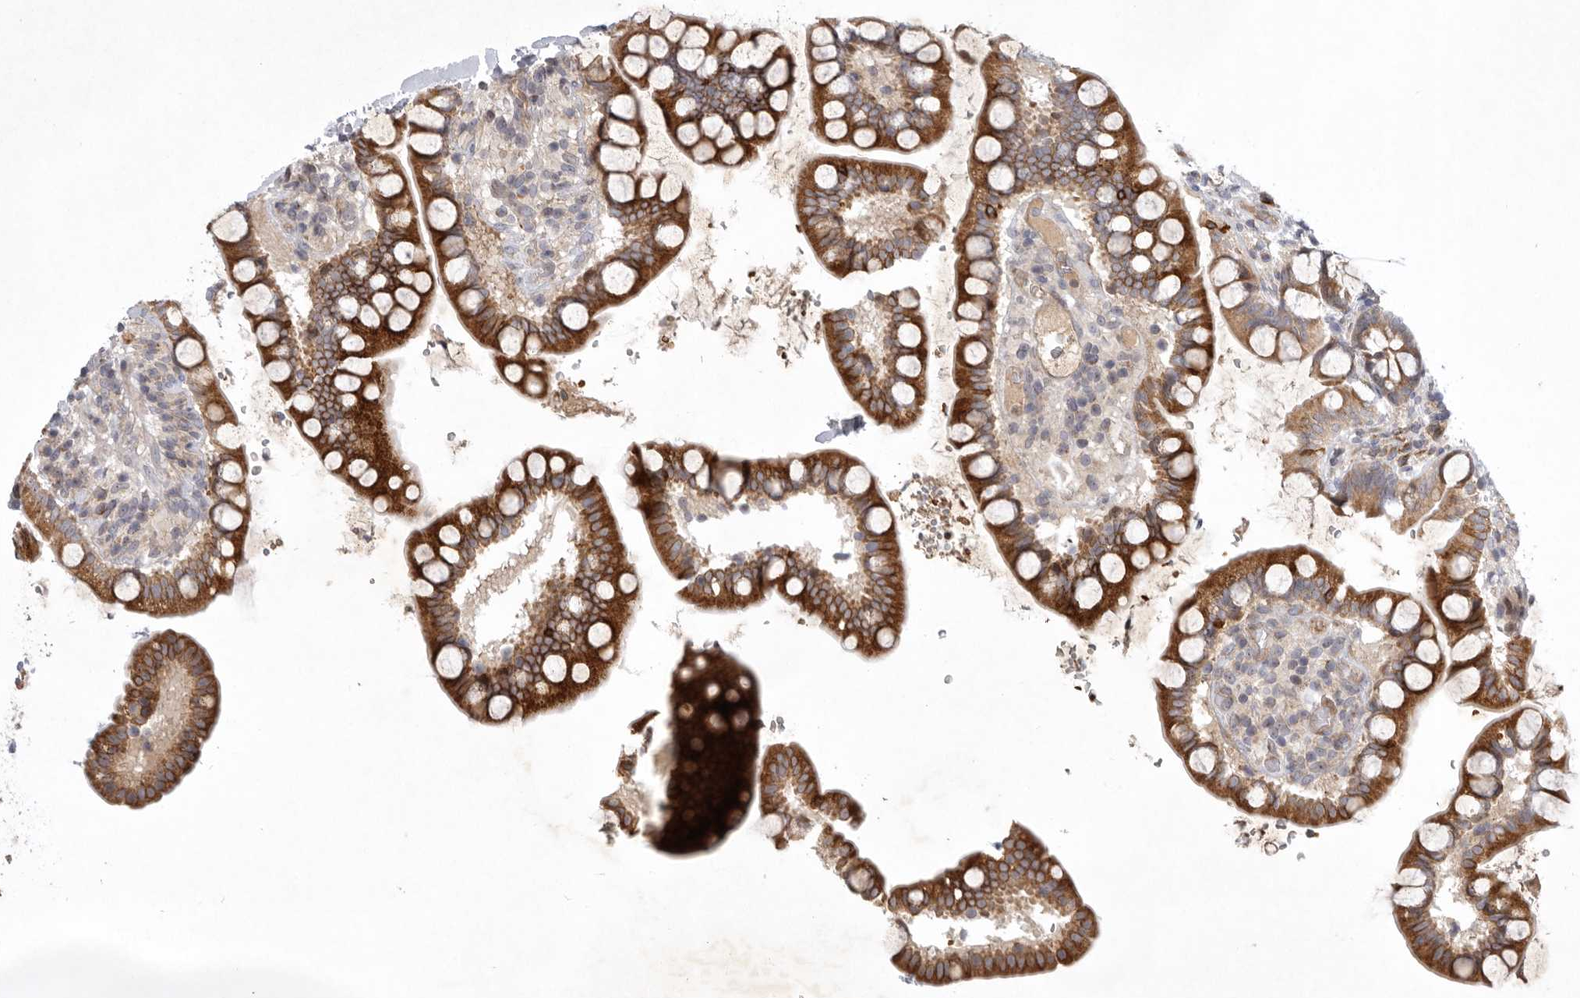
{"staining": {"intensity": "strong", "quantity": "25%-75%", "location": "cytoplasmic/membranous"}, "tissue": "small intestine", "cell_type": "Glandular cells", "image_type": "normal", "snomed": [{"axis": "morphology", "description": "Normal tissue, NOS"}, {"axis": "topography", "description": "Smooth muscle"}, {"axis": "topography", "description": "Small intestine"}], "caption": "Protein staining of benign small intestine displays strong cytoplasmic/membranous positivity in about 25%-75% of glandular cells.", "gene": "KIF2B", "patient": {"sex": "female", "age": 84}}